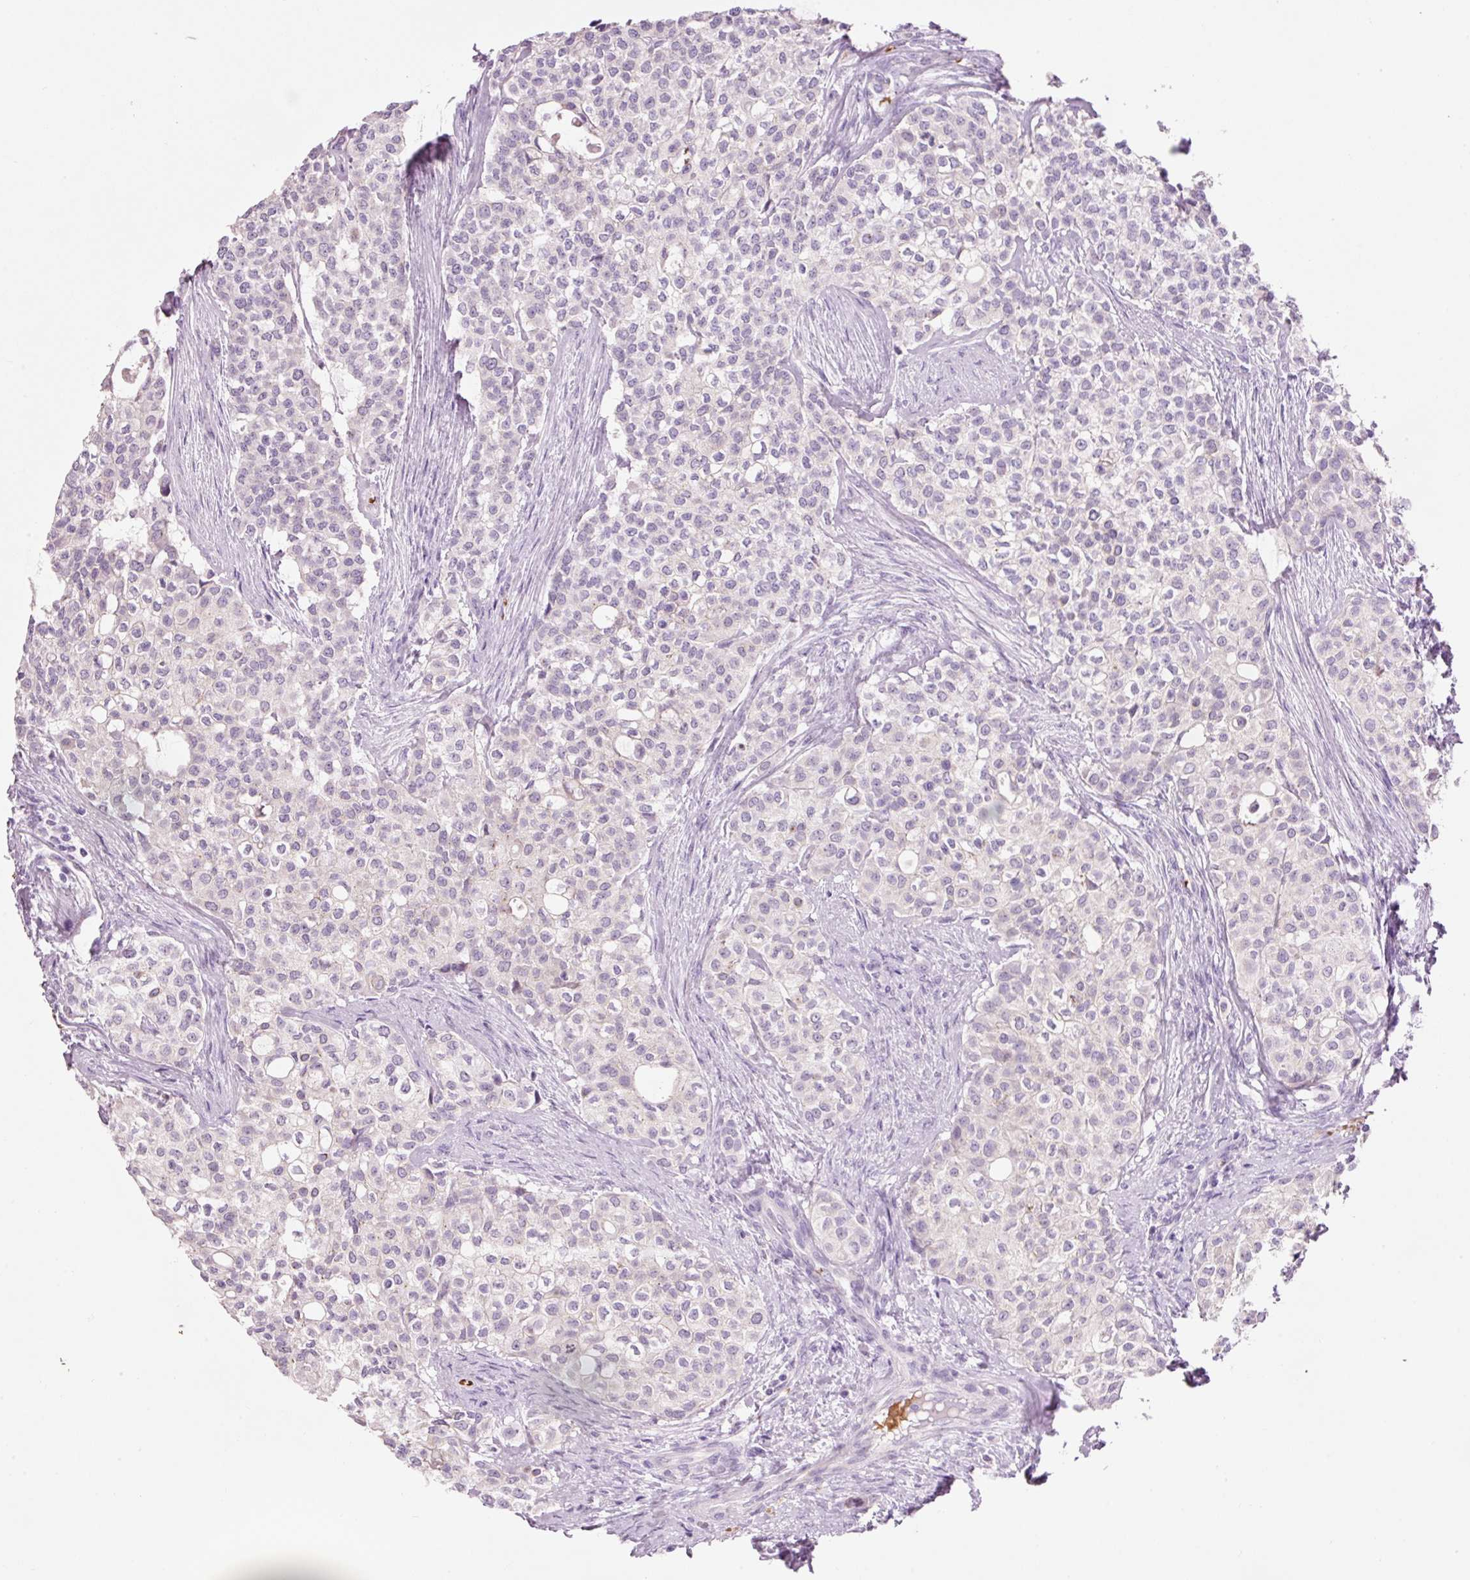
{"staining": {"intensity": "negative", "quantity": "none", "location": "none"}, "tissue": "head and neck cancer", "cell_type": "Tumor cells", "image_type": "cancer", "snomed": [{"axis": "morphology", "description": "Adenocarcinoma, NOS"}, {"axis": "topography", "description": "Head-Neck"}], "caption": "High power microscopy histopathology image of an IHC photomicrograph of adenocarcinoma (head and neck), revealing no significant staining in tumor cells. (DAB (3,3'-diaminobenzidine) immunohistochemistry (IHC) with hematoxylin counter stain).", "gene": "DHRS11", "patient": {"sex": "male", "age": 81}}